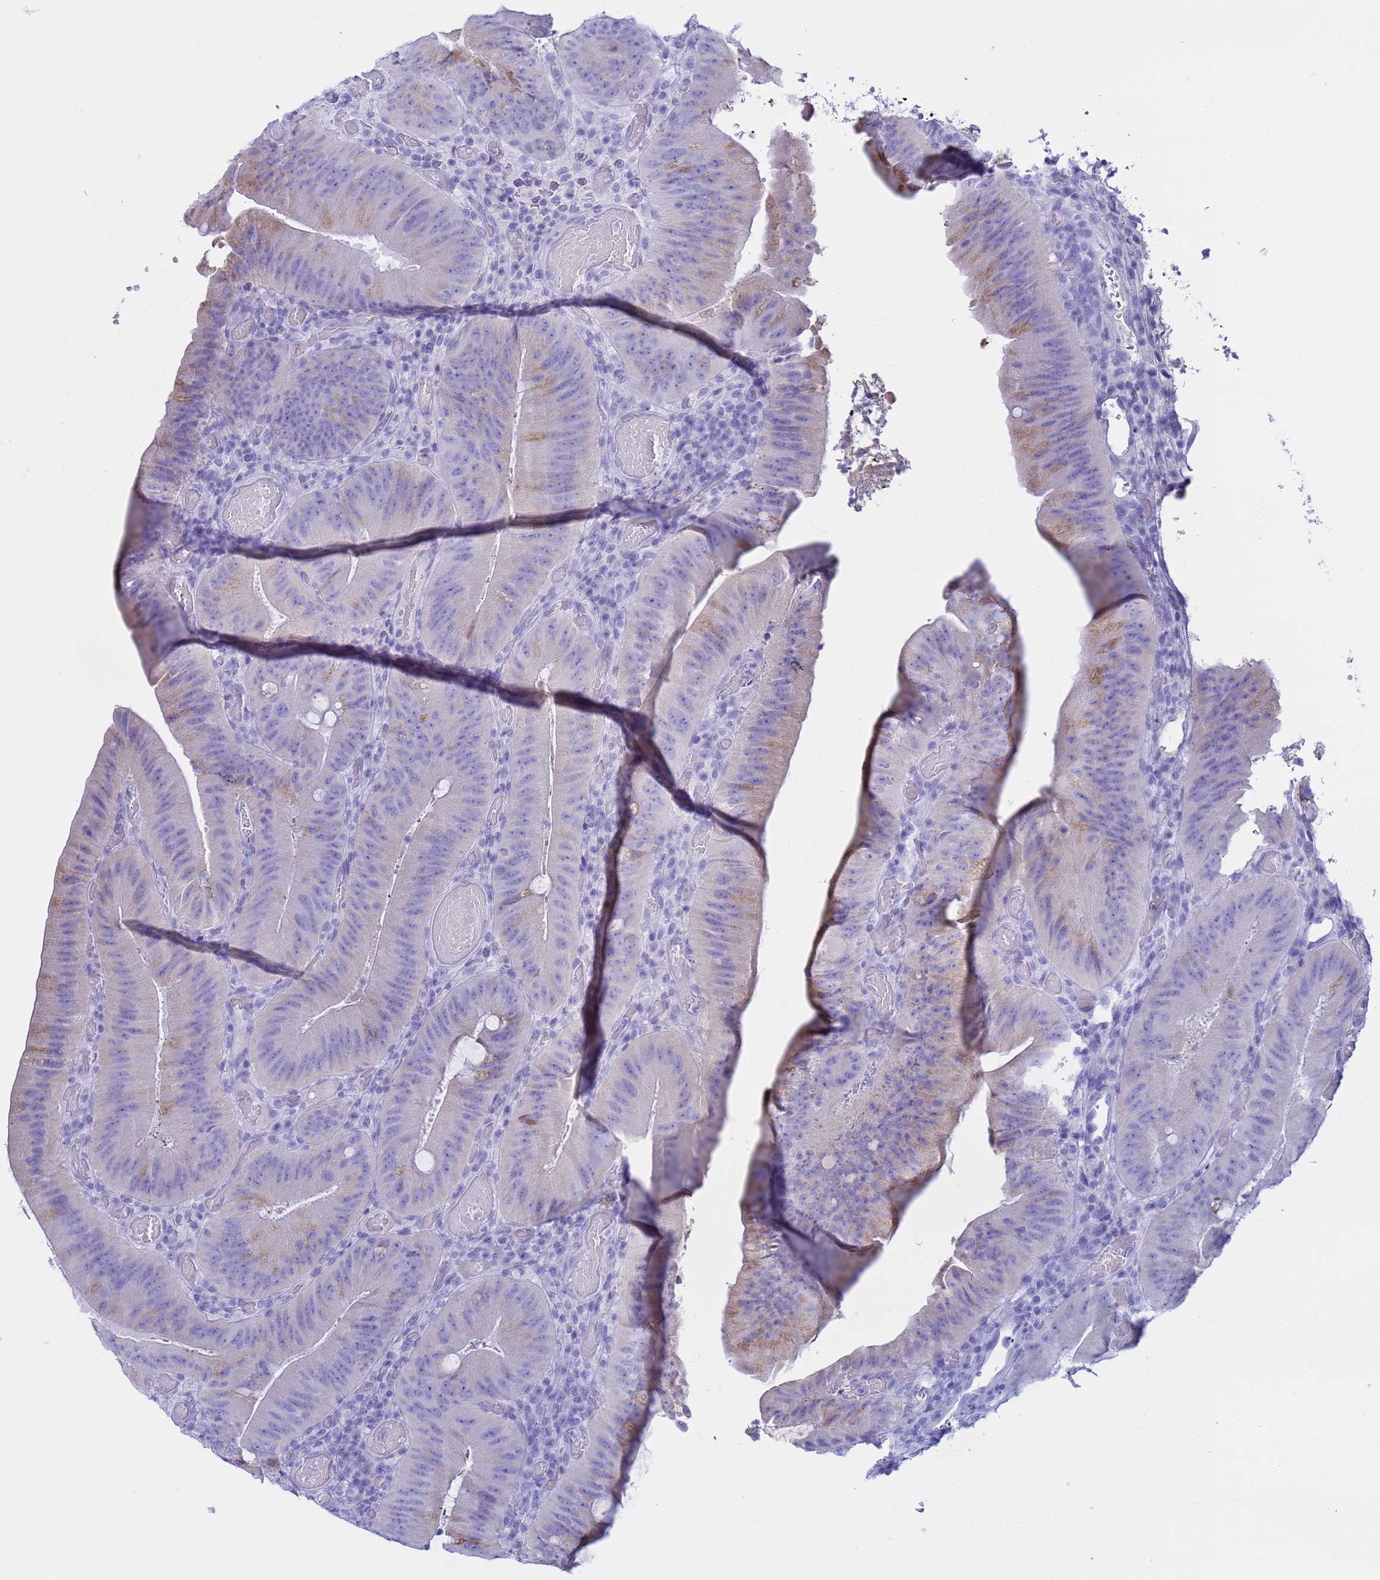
{"staining": {"intensity": "weak", "quantity": "<25%", "location": "cytoplasmic/membranous"}, "tissue": "colorectal cancer", "cell_type": "Tumor cells", "image_type": "cancer", "snomed": [{"axis": "morphology", "description": "Adenocarcinoma, NOS"}, {"axis": "topography", "description": "Colon"}], "caption": "Tumor cells show no significant protein expression in colorectal cancer (adenocarcinoma).", "gene": "AQP12A", "patient": {"sex": "female", "age": 43}}